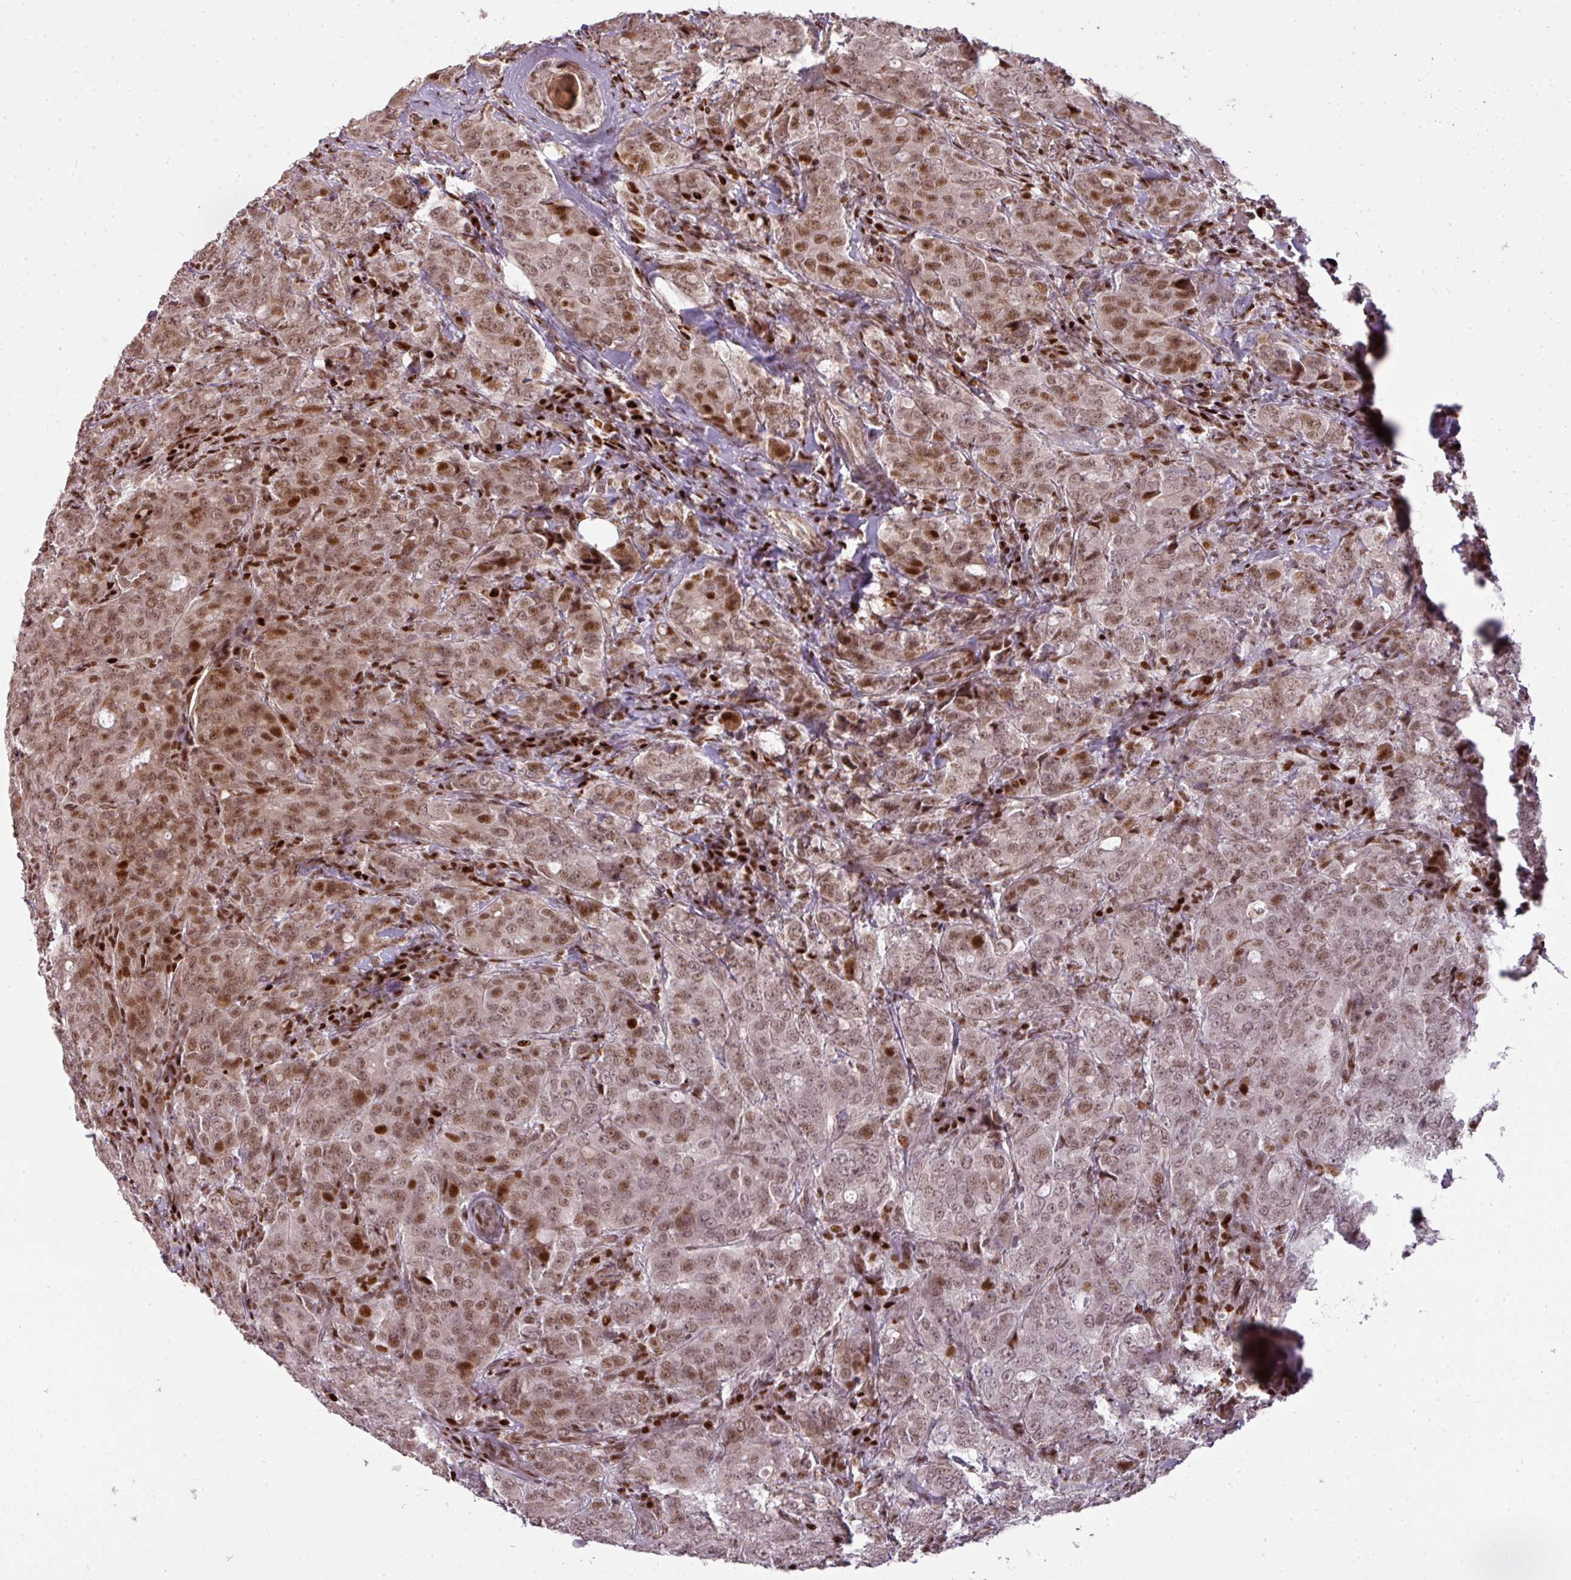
{"staining": {"intensity": "moderate", "quantity": ">75%", "location": "nuclear"}, "tissue": "breast cancer", "cell_type": "Tumor cells", "image_type": "cancer", "snomed": [{"axis": "morphology", "description": "Duct carcinoma"}, {"axis": "topography", "description": "Breast"}], "caption": "Breast invasive ductal carcinoma was stained to show a protein in brown. There is medium levels of moderate nuclear positivity in approximately >75% of tumor cells. (DAB (3,3'-diaminobenzidine) = brown stain, brightfield microscopy at high magnification).", "gene": "MYSM1", "patient": {"sex": "female", "age": 43}}